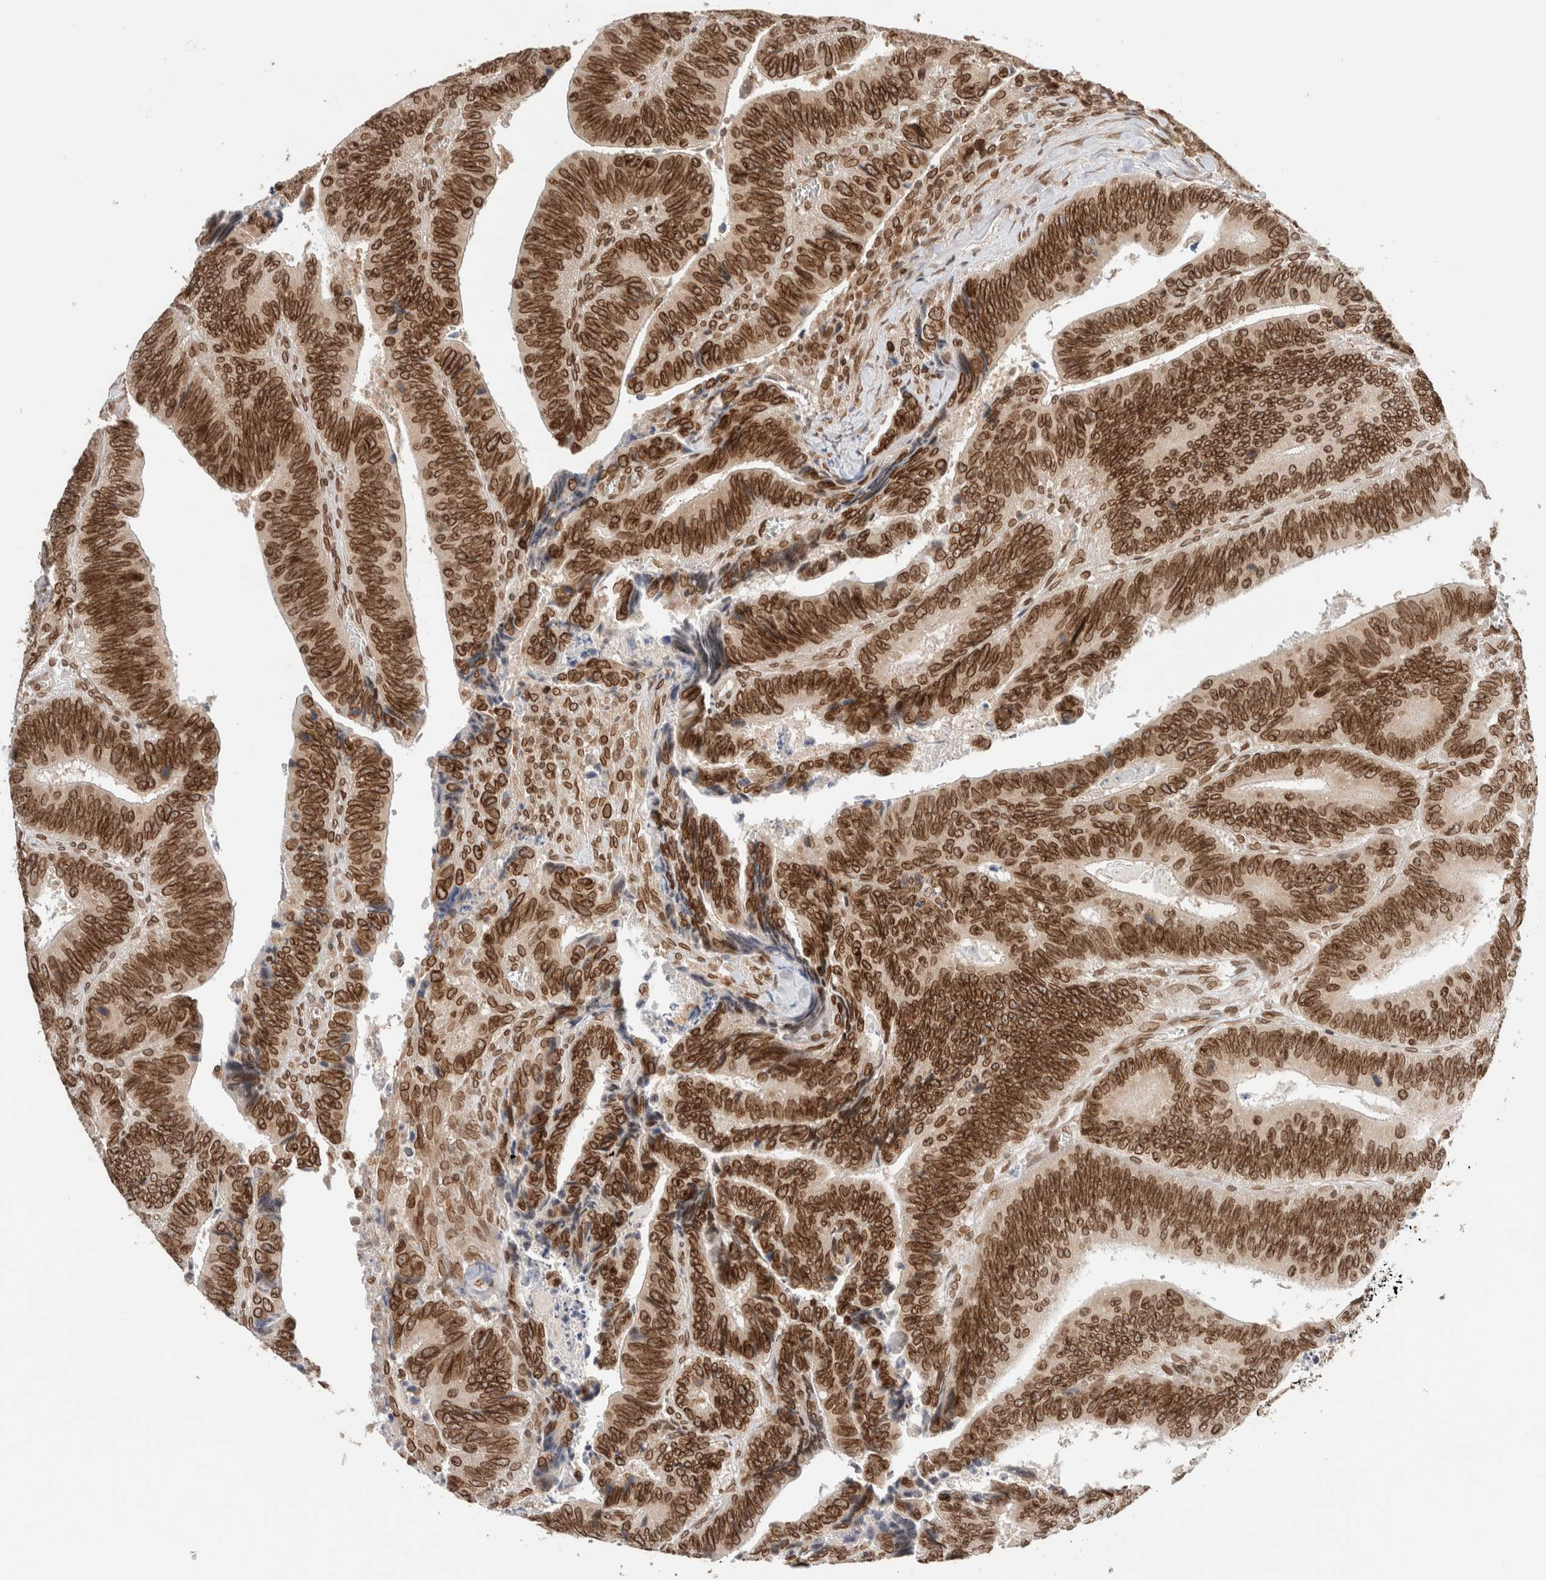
{"staining": {"intensity": "strong", "quantity": ">75%", "location": "cytoplasmic/membranous,nuclear"}, "tissue": "colorectal cancer", "cell_type": "Tumor cells", "image_type": "cancer", "snomed": [{"axis": "morphology", "description": "Inflammation, NOS"}, {"axis": "morphology", "description": "Adenocarcinoma, NOS"}, {"axis": "topography", "description": "Colon"}], "caption": "Human colorectal cancer stained for a protein (brown) displays strong cytoplasmic/membranous and nuclear positive staining in about >75% of tumor cells.", "gene": "TPR", "patient": {"sex": "male", "age": 72}}